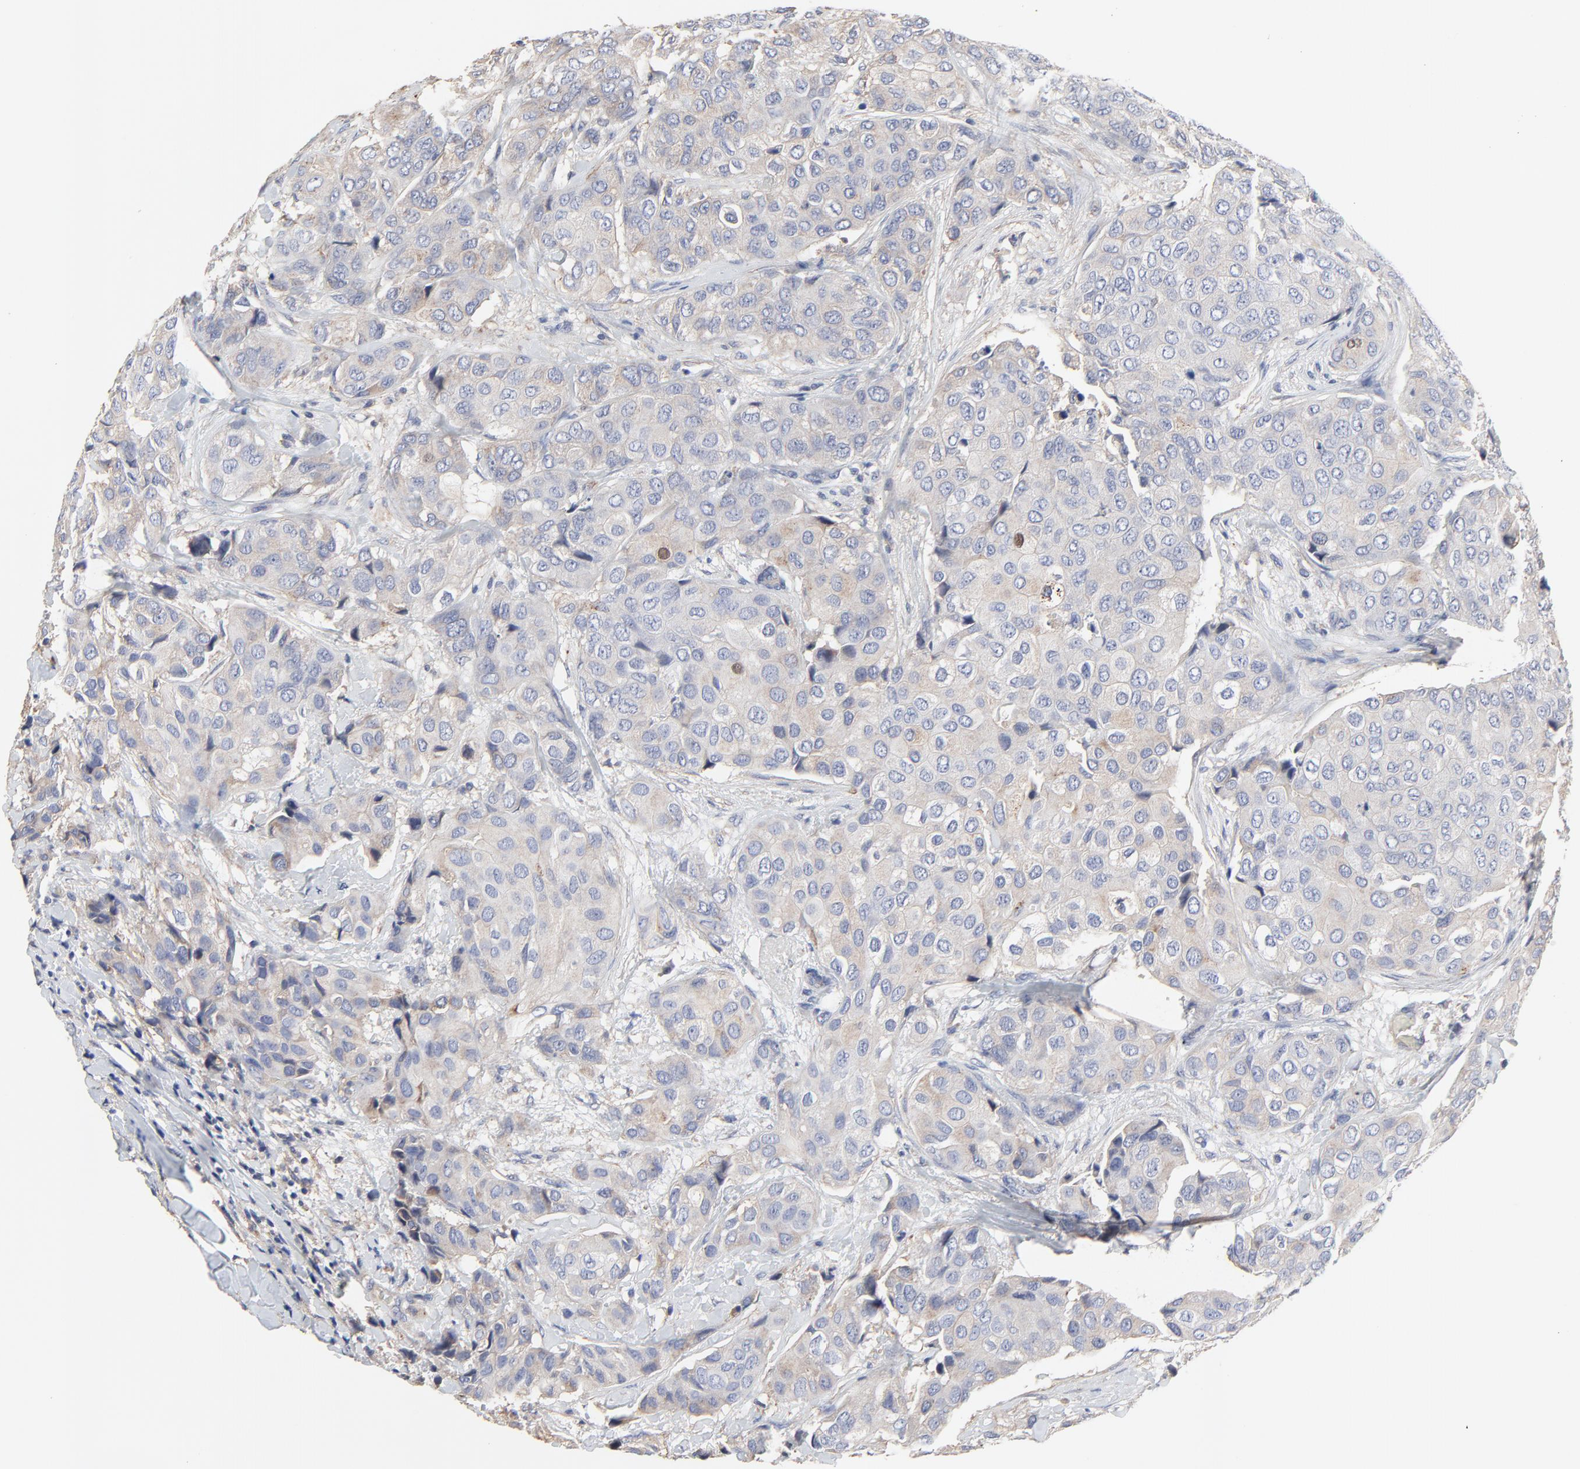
{"staining": {"intensity": "weak", "quantity": ">75%", "location": "cytoplasmic/membranous"}, "tissue": "breast cancer", "cell_type": "Tumor cells", "image_type": "cancer", "snomed": [{"axis": "morphology", "description": "Duct carcinoma"}, {"axis": "topography", "description": "Breast"}], "caption": "This is an image of immunohistochemistry staining of infiltrating ductal carcinoma (breast), which shows weak expression in the cytoplasmic/membranous of tumor cells.", "gene": "NXF3", "patient": {"sex": "female", "age": 68}}